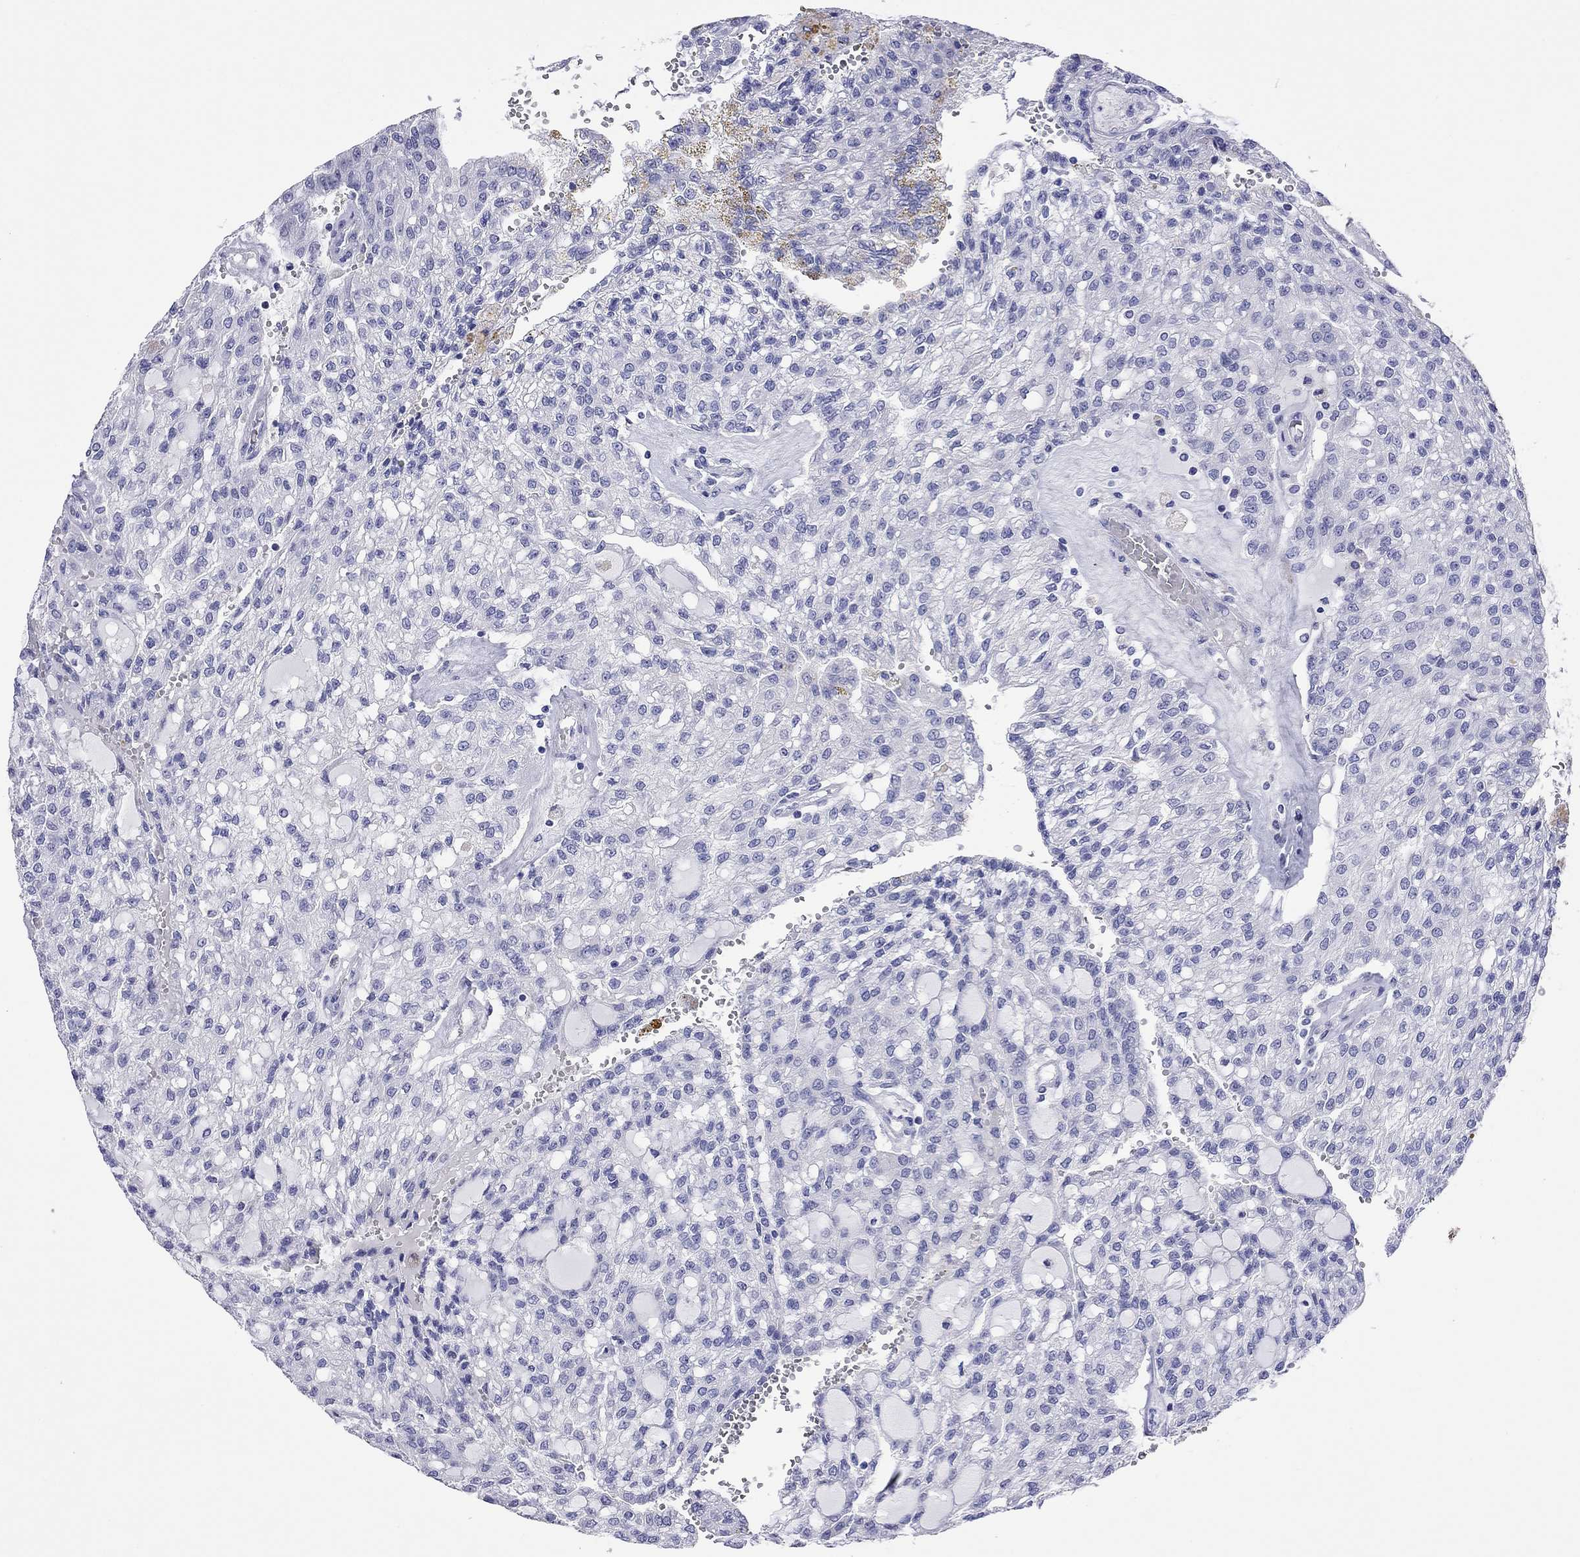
{"staining": {"intensity": "negative", "quantity": "none", "location": "none"}, "tissue": "renal cancer", "cell_type": "Tumor cells", "image_type": "cancer", "snomed": [{"axis": "morphology", "description": "Adenocarcinoma, NOS"}, {"axis": "topography", "description": "Kidney"}], "caption": "Tumor cells are negative for protein expression in human renal cancer.", "gene": "FIGLA", "patient": {"sex": "male", "age": 63}}